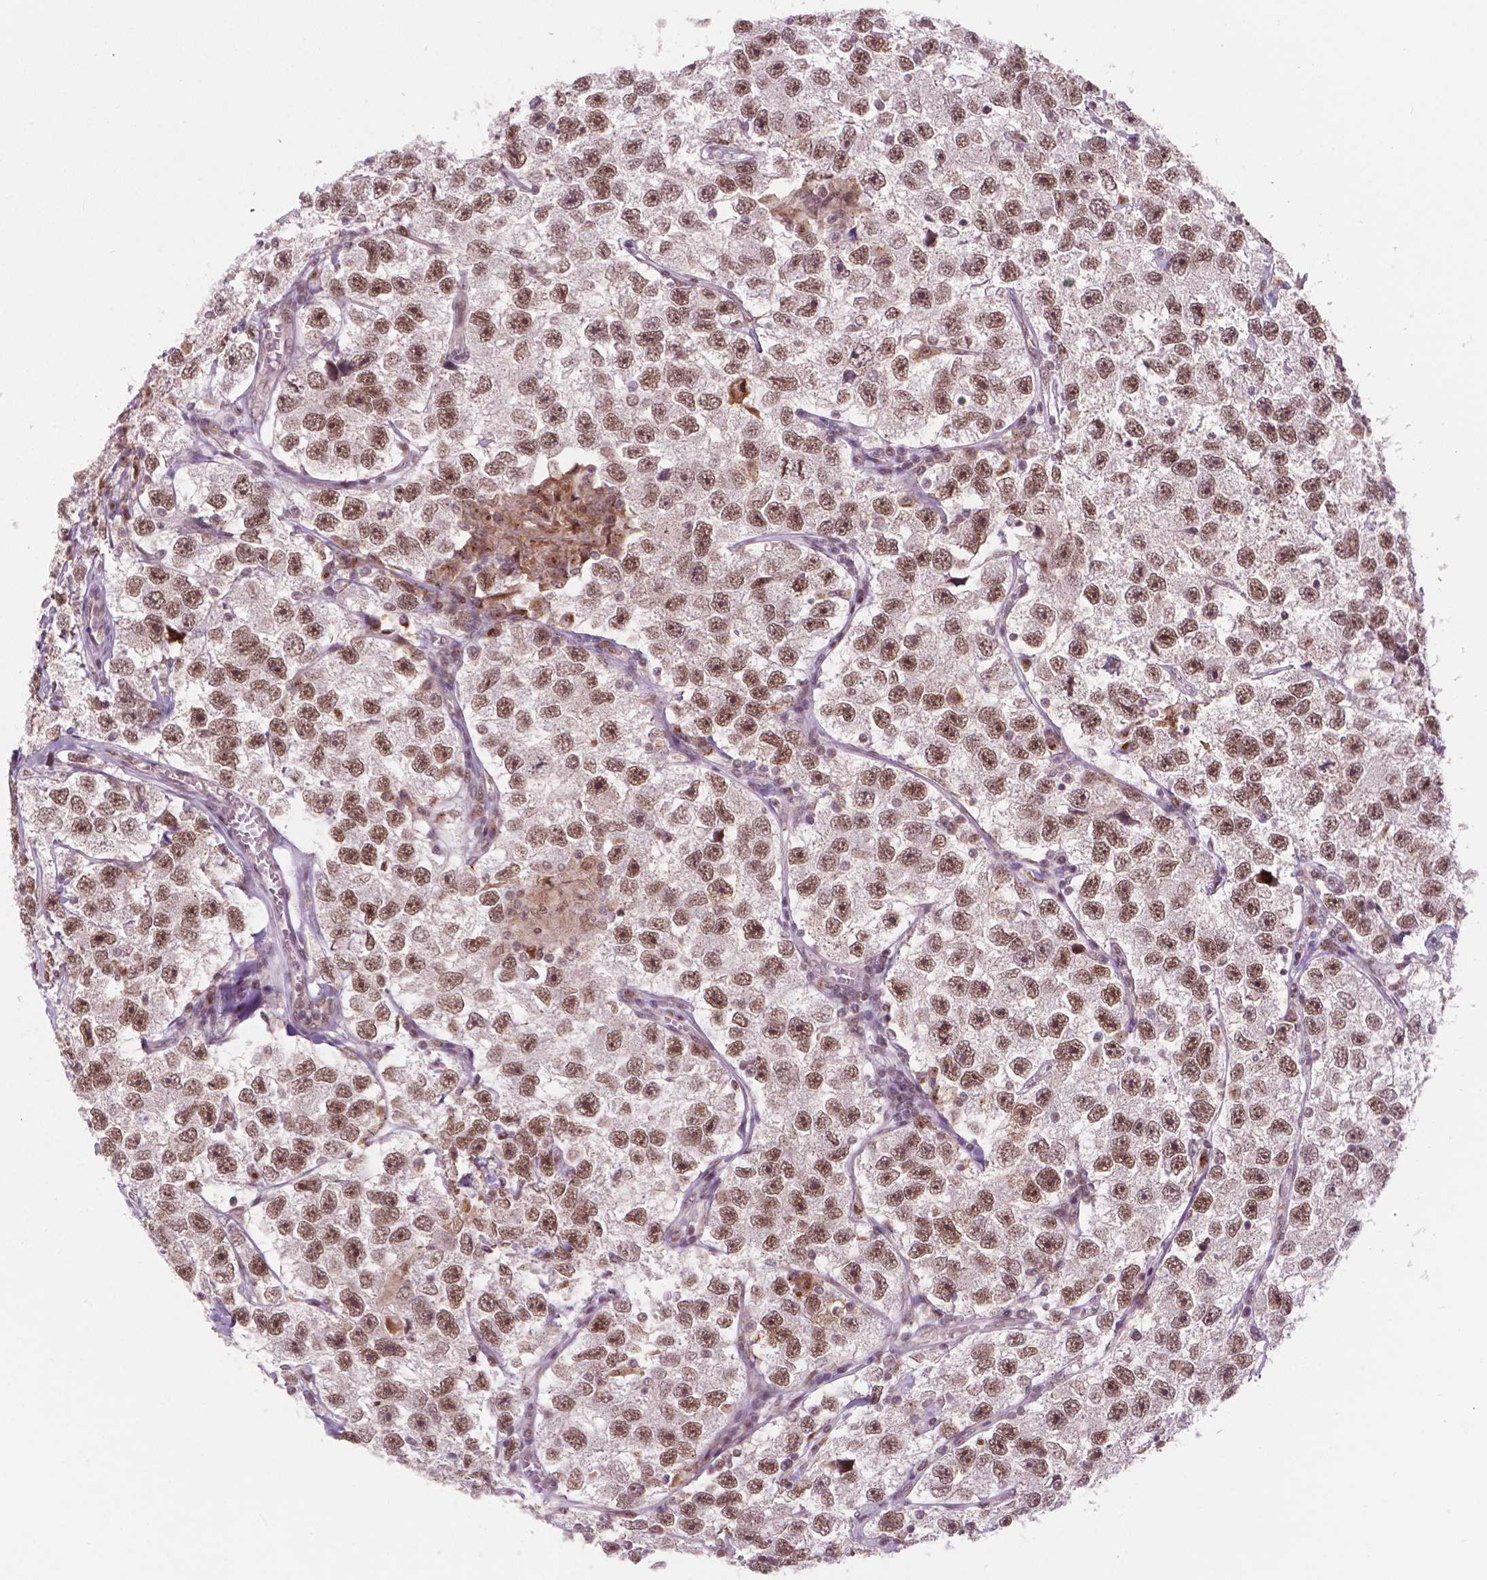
{"staining": {"intensity": "moderate", "quantity": ">75%", "location": "nuclear"}, "tissue": "testis cancer", "cell_type": "Tumor cells", "image_type": "cancer", "snomed": [{"axis": "morphology", "description": "Seminoma, NOS"}, {"axis": "topography", "description": "Testis"}], "caption": "Tumor cells exhibit medium levels of moderate nuclear positivity in about >75% of cells in testis seminoma. Nuclei are stained in blue.", "gene": "PER2", "patient": {"sex": "male", "age": 26}}